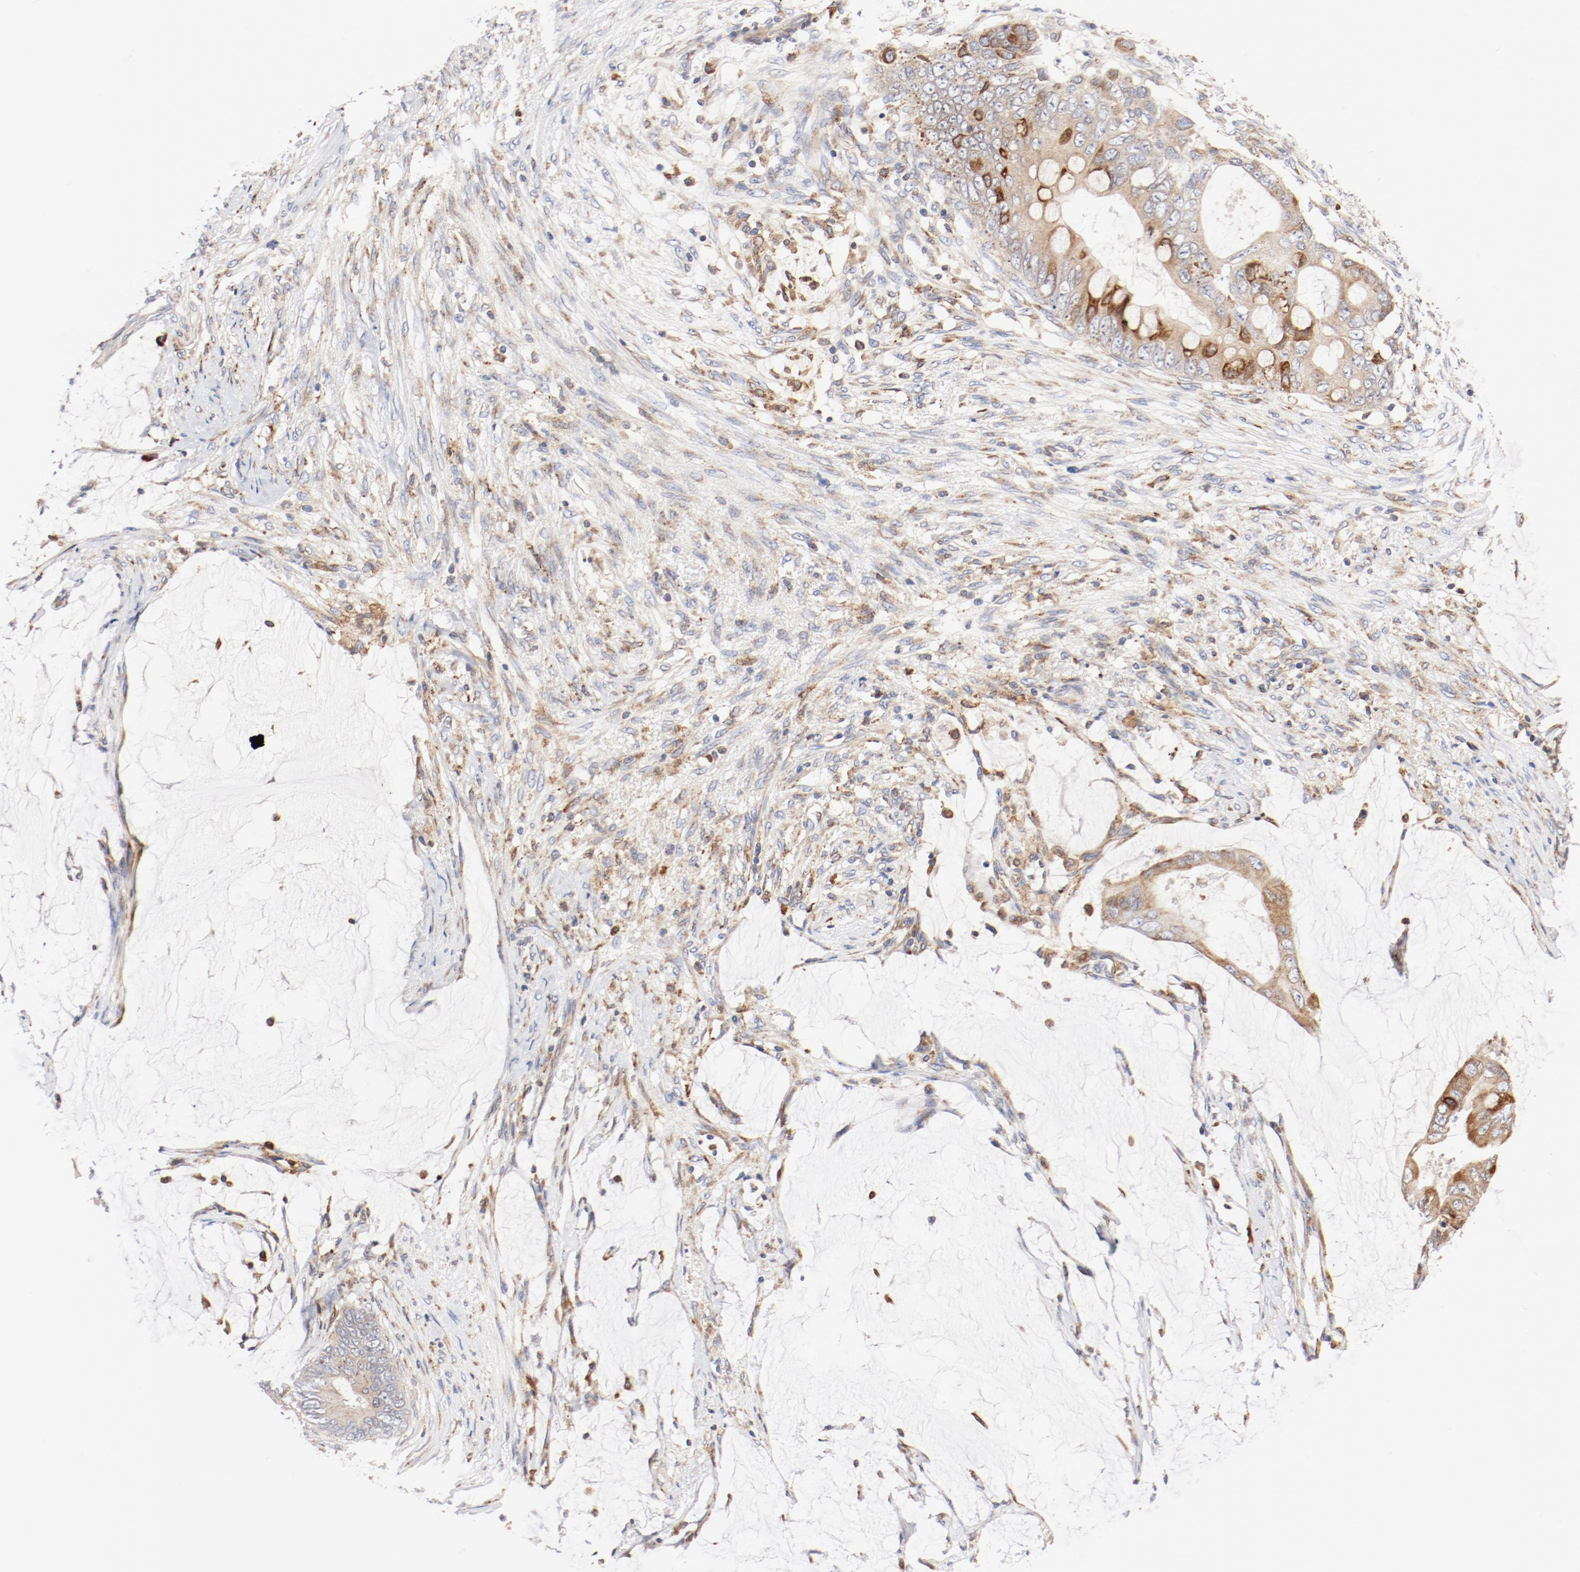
{"staining": {"intensity": "moderate", "quantity": ">75%", "location": "cytoplasmic/membranous"}, "tissue": "colorectal cancer", "cell_type": "Tumor cells", "image_type": "cancer", "snomed": [{"axis": "morphology", "description": "Normal tissue, NOS"}, {"axis": "morphology", "description": "Adenocarcinoma, NOS"}, {"axis": "topography", "description": "Rectum"}, {"axis": "topography", "description": "Peripheral nerve tissue"}], "caption": "Protein expression analysis of colorectal cancer demonstrates moderate cytoplasmic/membranous staining in approximately >75% of tumor cells.", "gene": "PDPK1", "patient": {"sex": "female", "age": 77}}